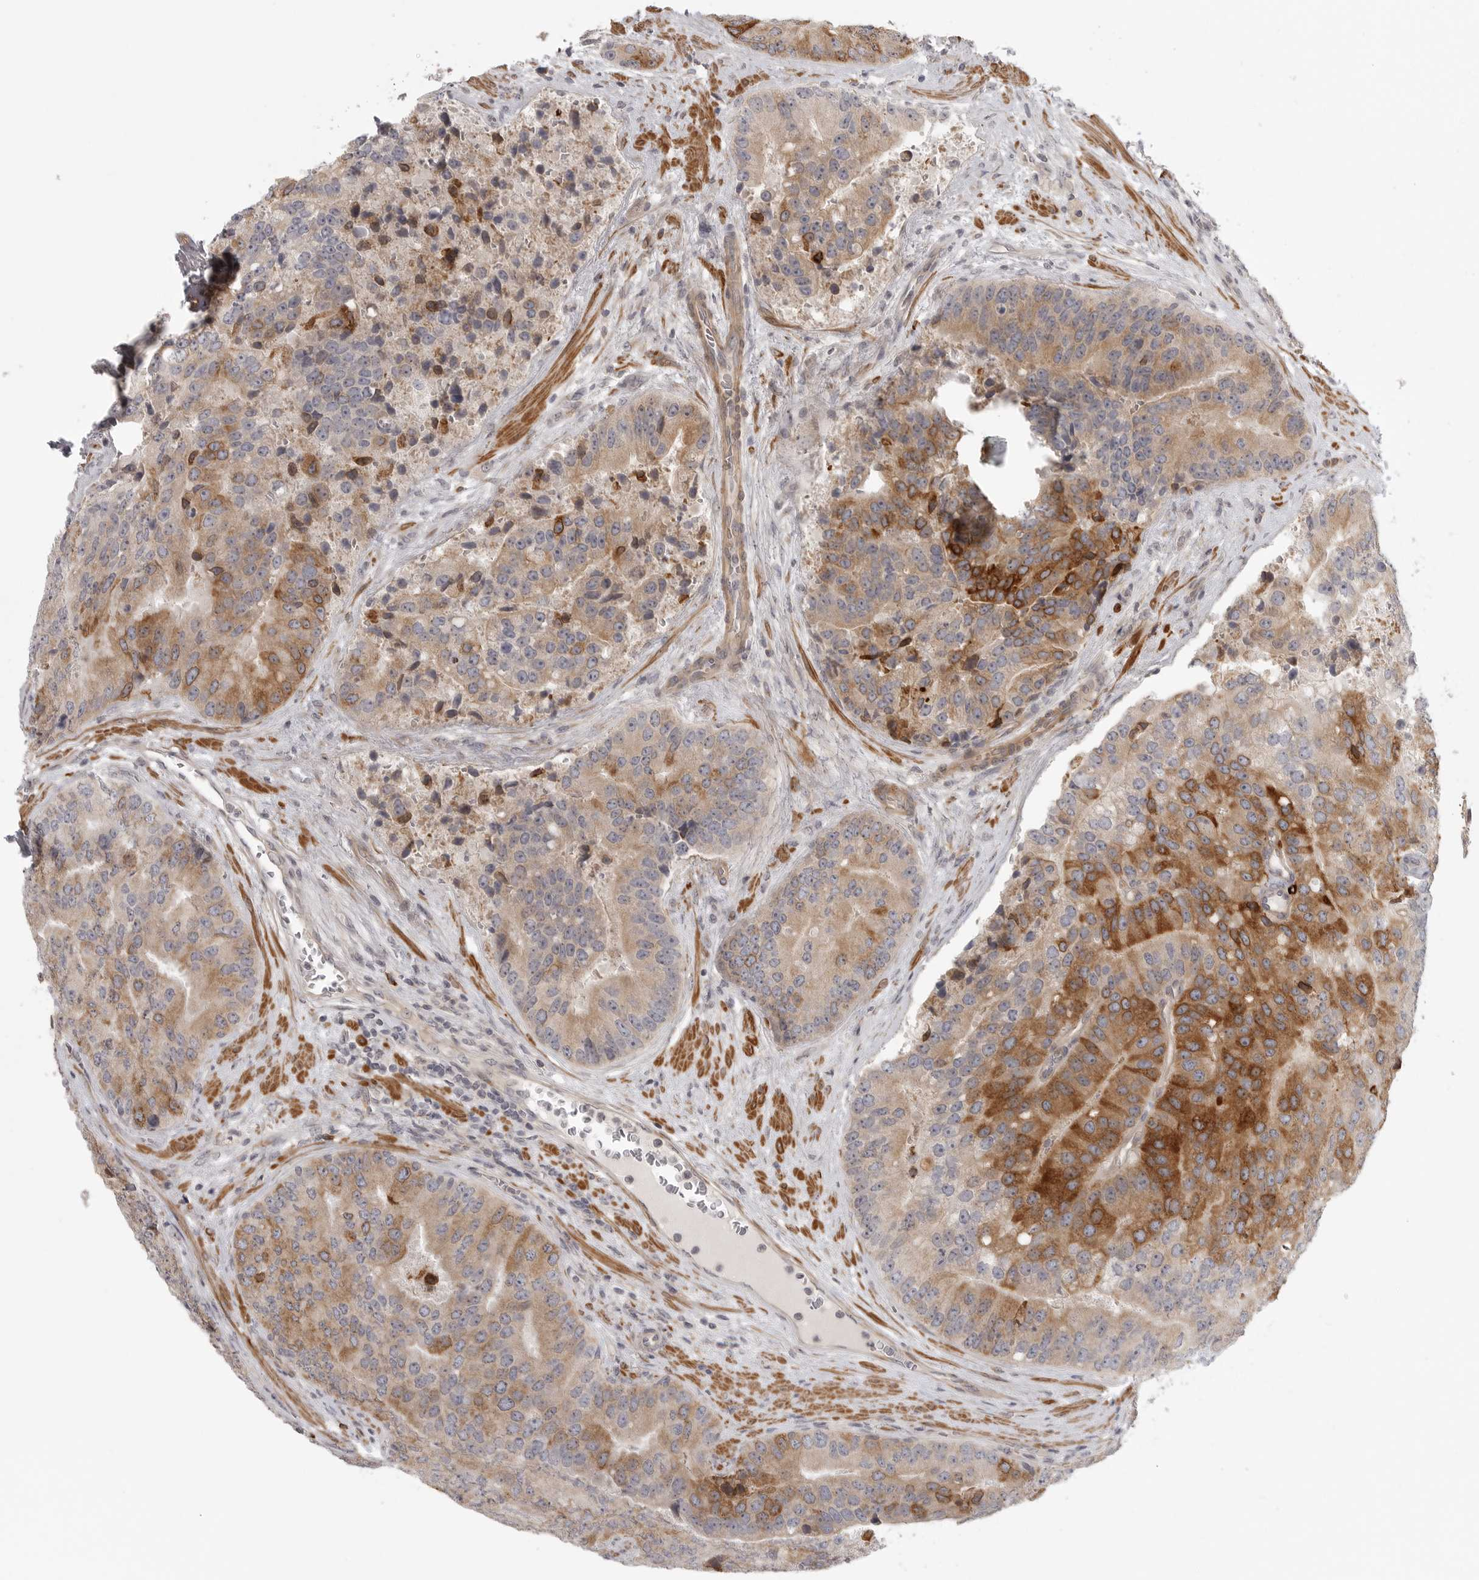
{"staining": {"intensity": "moderate", "quantity": "25%-75%", "location": "cytoplasmic/membranous"}, "tissue": "prostate cancer", "cell_type": "Tumor cells", "image_type": "cancer", "snomed": [{"axis": "morphology", "description": "Adenocarcinoma, High grade"}, {"axis": "topography", "description": "Prostate"}], "caption": "This is a histology image of immunohistochemistry staining of prostate cancer, which shows moderate staining in the cytoplasmic/membranous of tumor cells.", "gene": "CCPG1", "patient": {"sex": "male", "age": 70}}